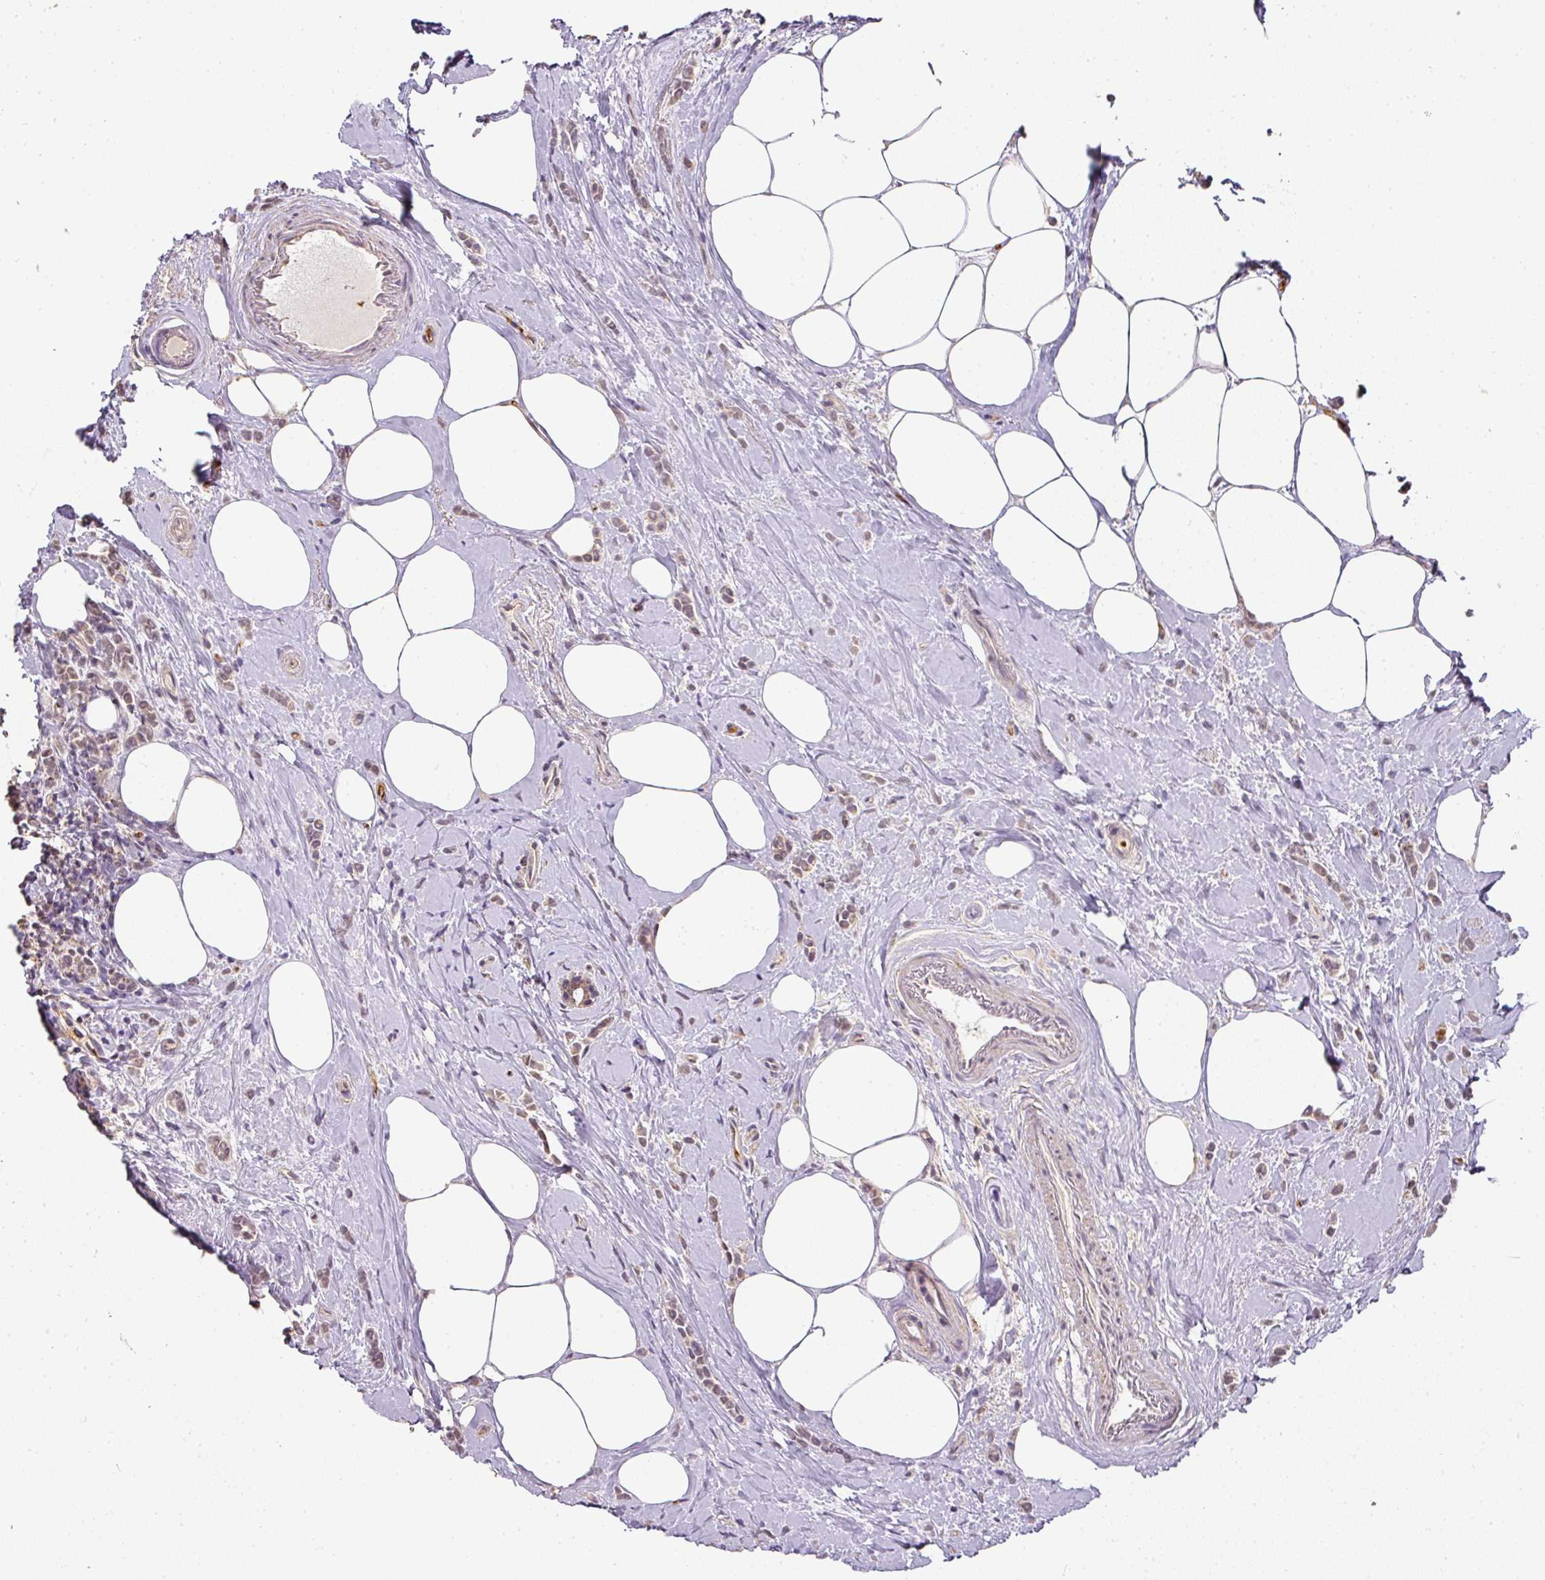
{"staining": {"intensity": "weak", "quantity": ">75%", "location": "cytoplasmic/membranous"}, "tissue": "breast cancer", "cell_type": "Tumor cells", "image_type": "cancer", "snomed": [{"axis": "morphology", "description": "Lobular carcinoma"}, {"axis": "topography", "description": "Breast"}], "caption": "Breast cancer tissue exhibits weak cytoplasmic/membranous staining in about >75% of tumor cells, visualized by immunohistochemistry.", "gene": "MYOM2", "patient": {"sex": "female", "age": 84}}